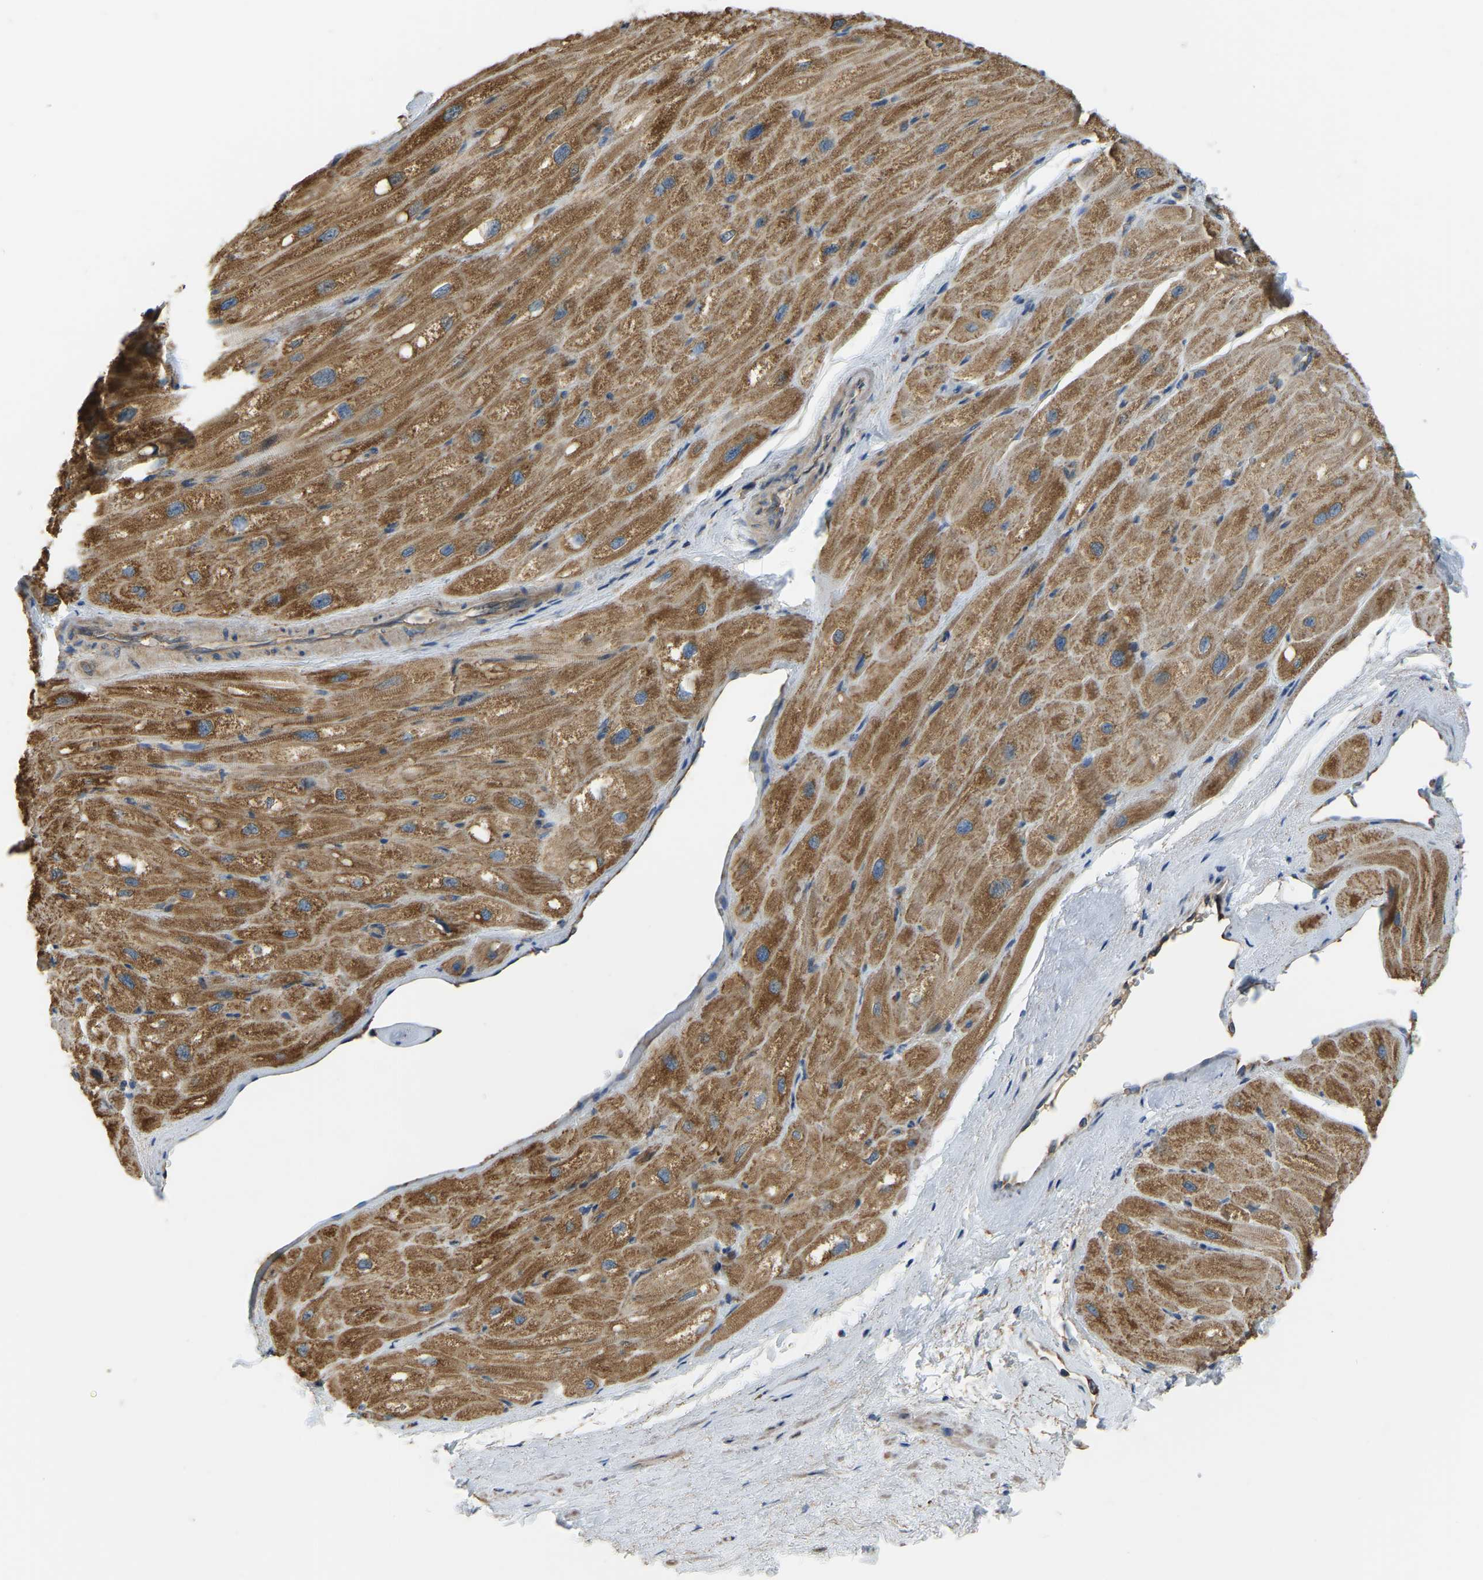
{"staining": {"intensity": "moderate", "quantity": ">75%", "location": "cytoplasmic/membranous"}, "tissue": "heart muscle", "cell_type": "Cardiomyocytes", "image_type": "normal", "snomed": [{"axis": "morphology", "description": "Normal tissue, NOS"}, {"axis": "topography", "description": "Heart"}], "caption": "Normal heart muscle displays moderate cytoplasmic/membranous expression in approximately >75% of cardiomyocytes, visualized by immunohistochemistry. The staining was performed using DAB (3,3'-diaminobenzidine), with brown indicating positive protein expression. Nuclei are stained blue with hematoxylin.", "gene": "PSMD7", "patient": {"sex": "male", "age": 49}}